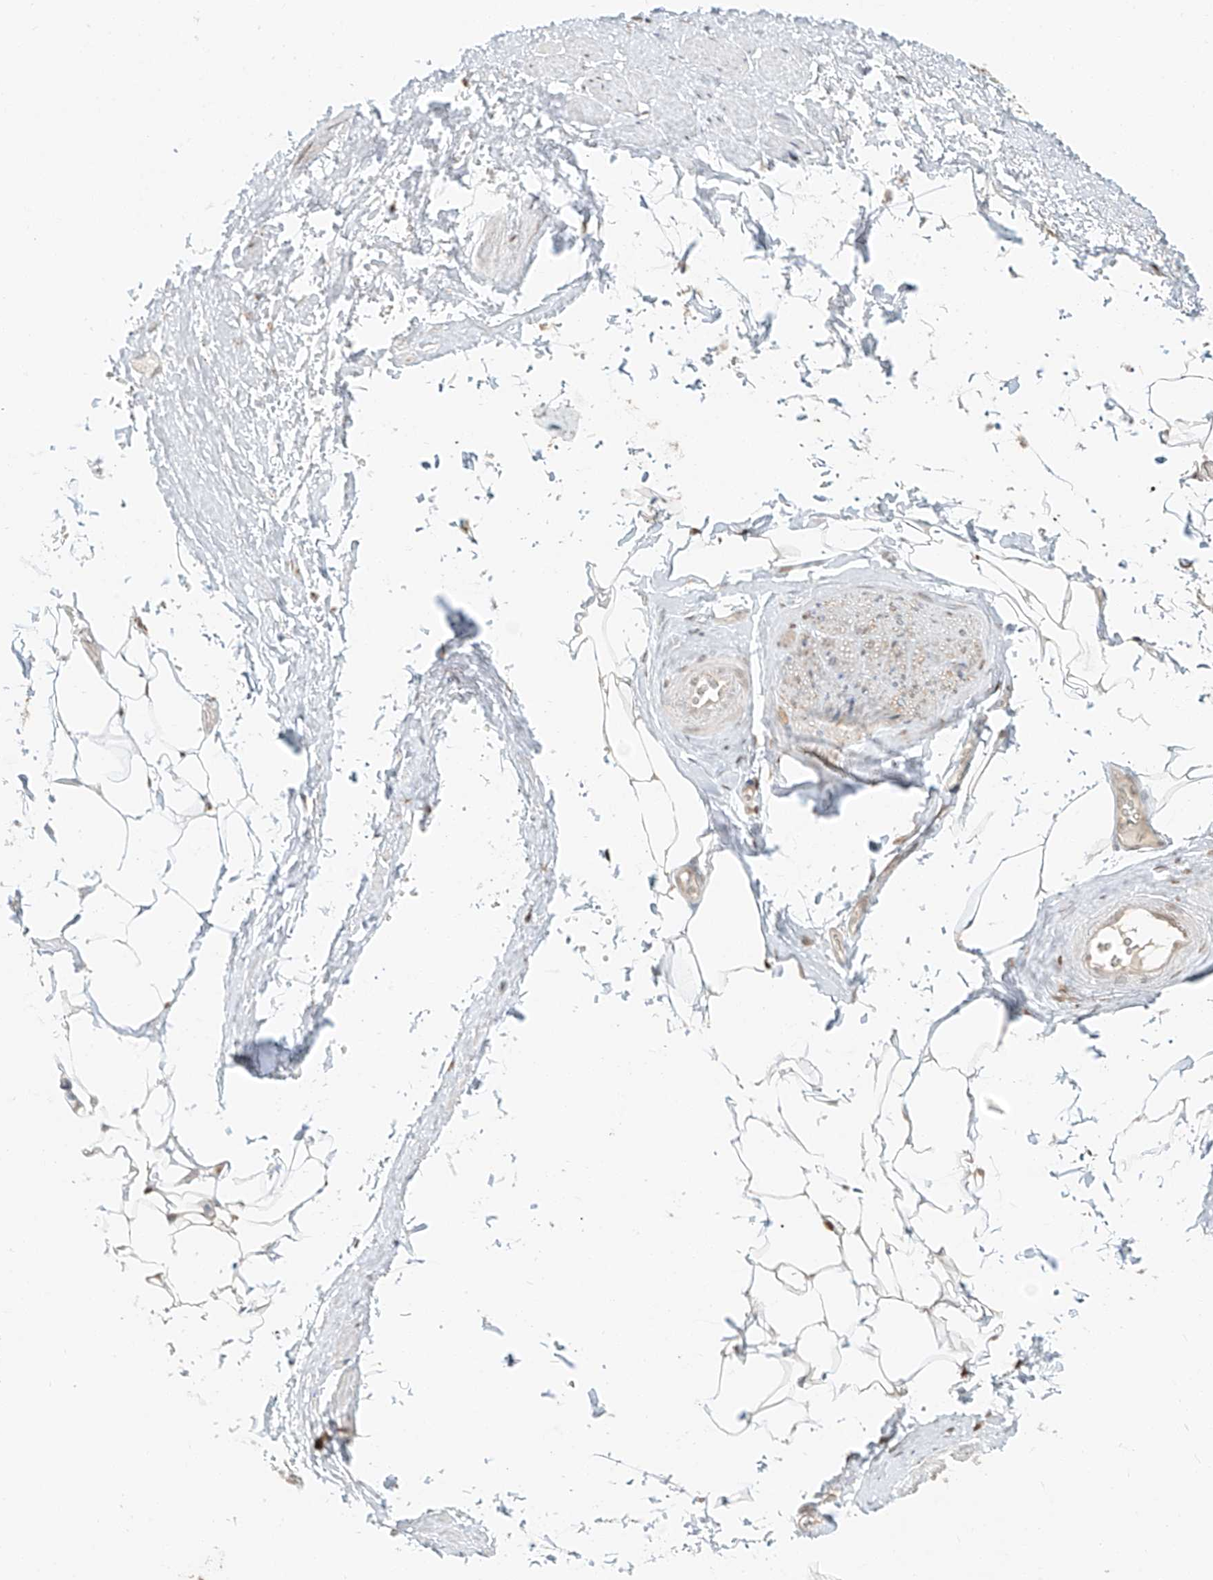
{"staining": {"intensity": "moderate", "quantity": ">75%", "location": "cytoplasmic/membranous,nuclear"}, "tissue": "adipose tissue", "cell_type": "Adipocytes", "image_type": "normal", "snomed": [{"axis": "morphology", "description": "Normal tissue, NOS"}, {"axis": "morphology", "description": "Adenocarcinoma, Low grade"}, {"axis": "topography", "description": "Prostate"}, {"axis": "topography", "description": "Peripheral nerve tissue"}], "caption": "Brown immunohistochemical staining in unremarkable adipose tissue shows moderate cytoplasmic/membranous,nuclear staining in about >75% of adipocytes. (brown staining indicates protein expression, while blue staining denotes nuclei).", "gene": "ZNF774", "patient": {"sex": "male", "age": 63}}